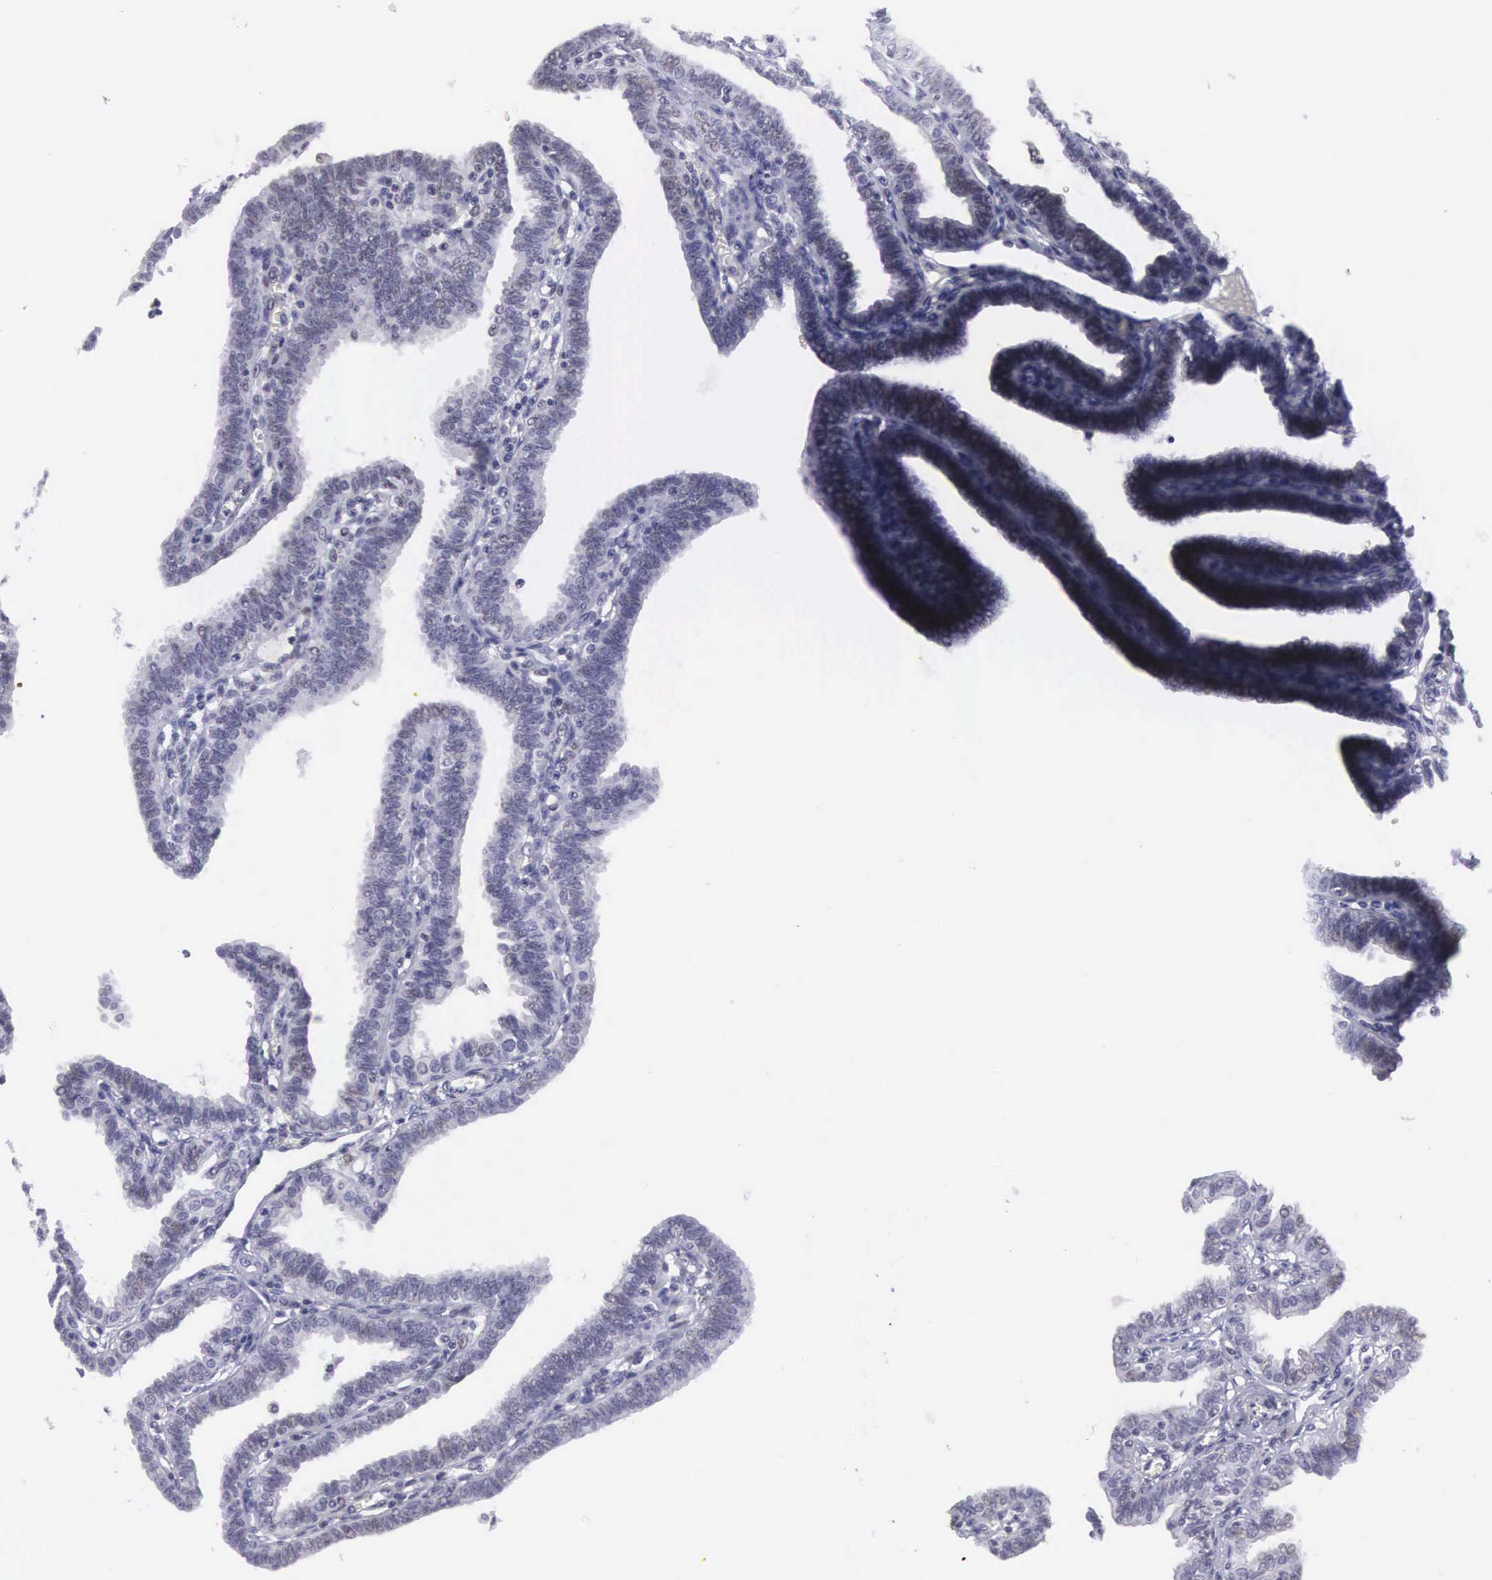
{"staining": {"intensity": "negative", "quantity": "none", "location": "none"}, "tissue": "fallopian tube", "cell_type": "Glandular cells", "image_type": "normal", "snomed": [{"axis": "morphology", "description": "Normal tissue, NOS"}, {"axis": "topography", "description": "Fallopian tube"}], "caption": "This is a image of immunohistochemistry staining of benign fallopian tube, which shows no expression in glandular cells. (DAB immunohistochemistry (IHC) visualized using brightfield microscopy, high magnification).", "gene": "ETV6", "patient": {"sex": "female", "age": 41}}